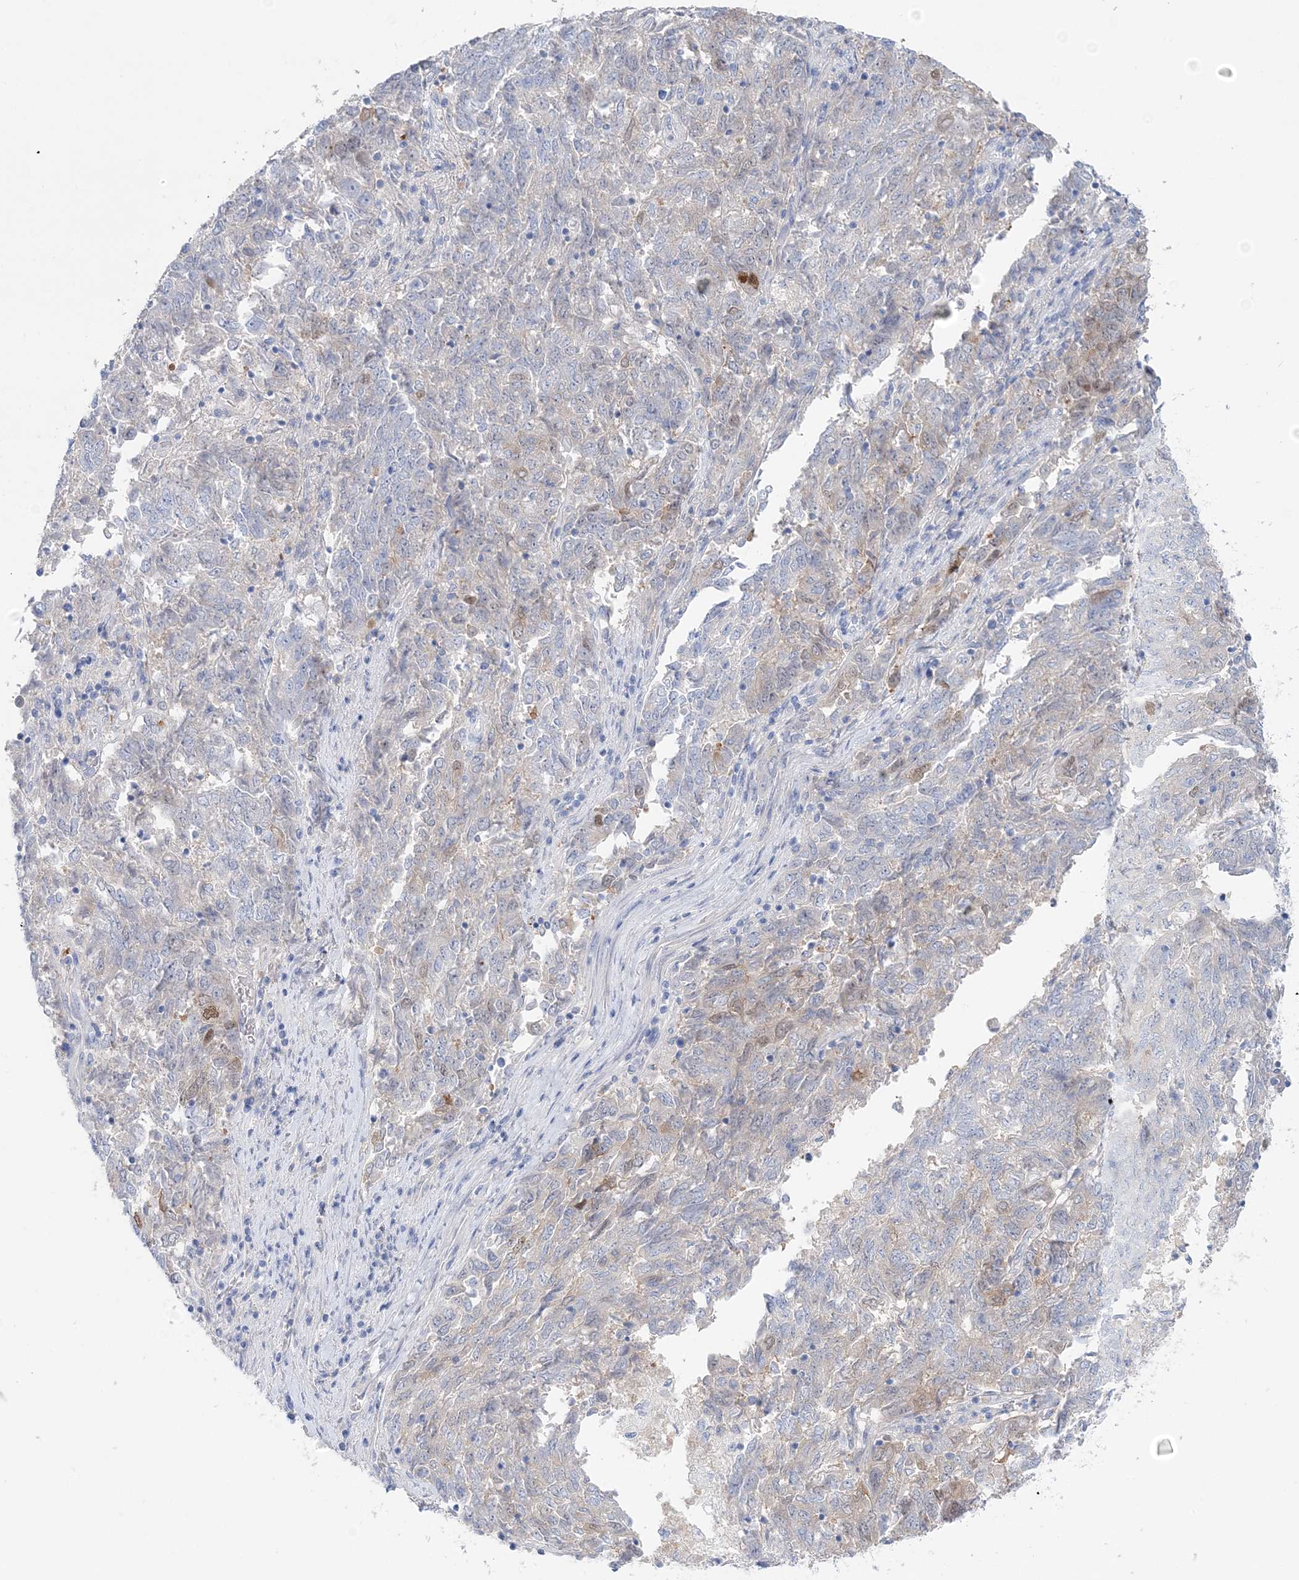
{"staining": {"intensity": "negative", "quantity": "none", "location": "none"}, "tissue": "endometrial cancer", "cell_type": "Tumor cells", "image_type": "cancer", "snomed": [{"axis": "morphology", "description": "Adenocarcinoma, NOS"}, {"axis": "topography", "description": "Endometrium"}], "caption": "IHC of human adenocarcinoma (endometrial) reveals no staining in tumor cells. (Immunohistochemistry (ihc), brightfield microscopy, high magnification).", "gene": "HMGCS1", "patient": {"sex": "female", "age": 80}}